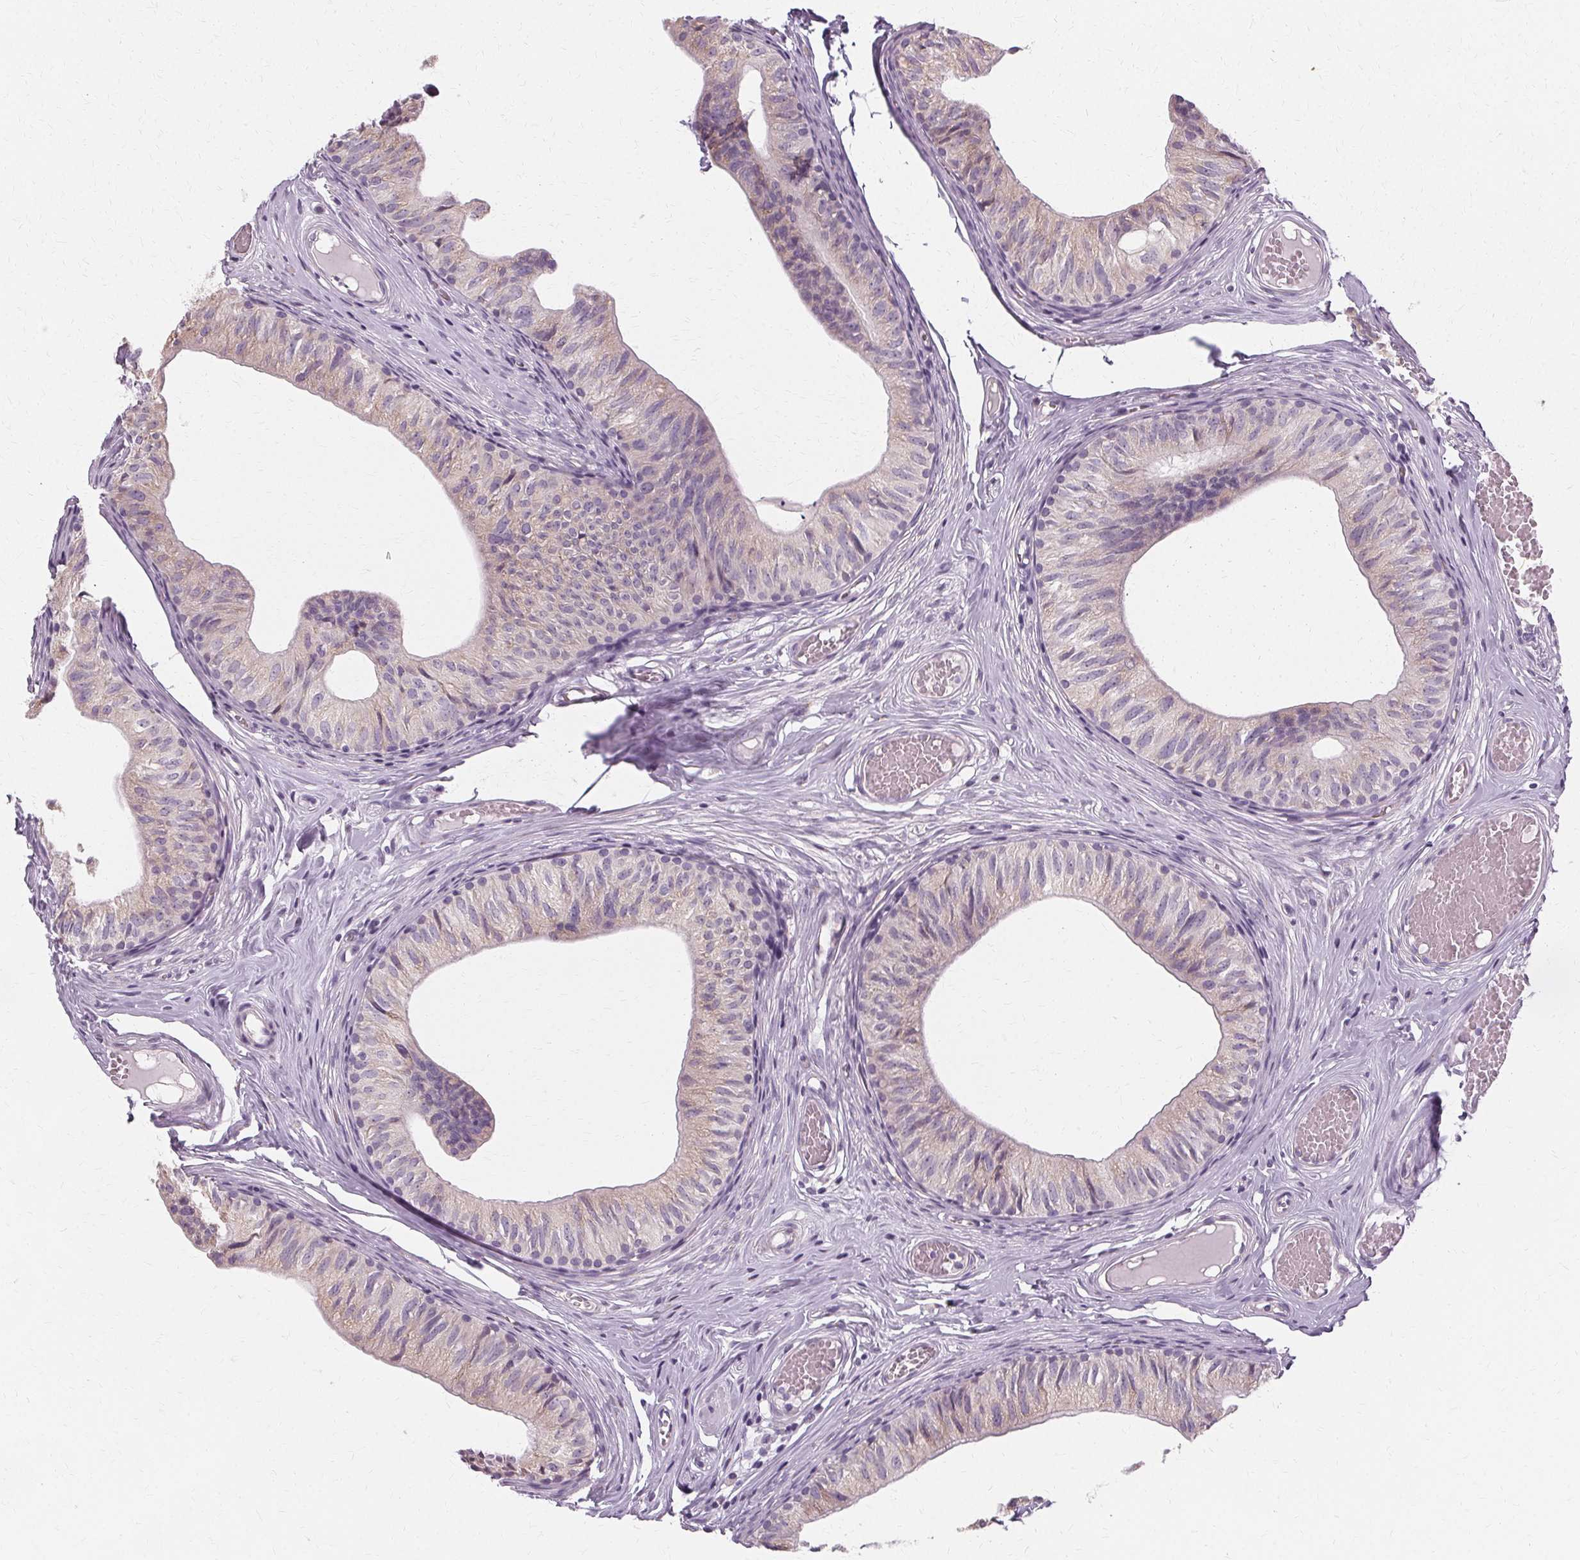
{"staining": {"intensity": "negative", "quantity": "none", "location": "none"}, "tissue": "epididymis", "cell_type": "Glandular cells", "image_type": "normal", "snomed": [{"axis": "morphology", "description": "Normal tissue, NOS"}, {"axis": "topography", "description": "Epididymis"}], "caption": "DAB immunohistochemical staining of benign human epididymis shows no significant positivity in glandular cells. (DAB IHC with hematoxylin counter stain).", "gene": "FCRL3", "patient": {"sex": "male", "age": 25}}